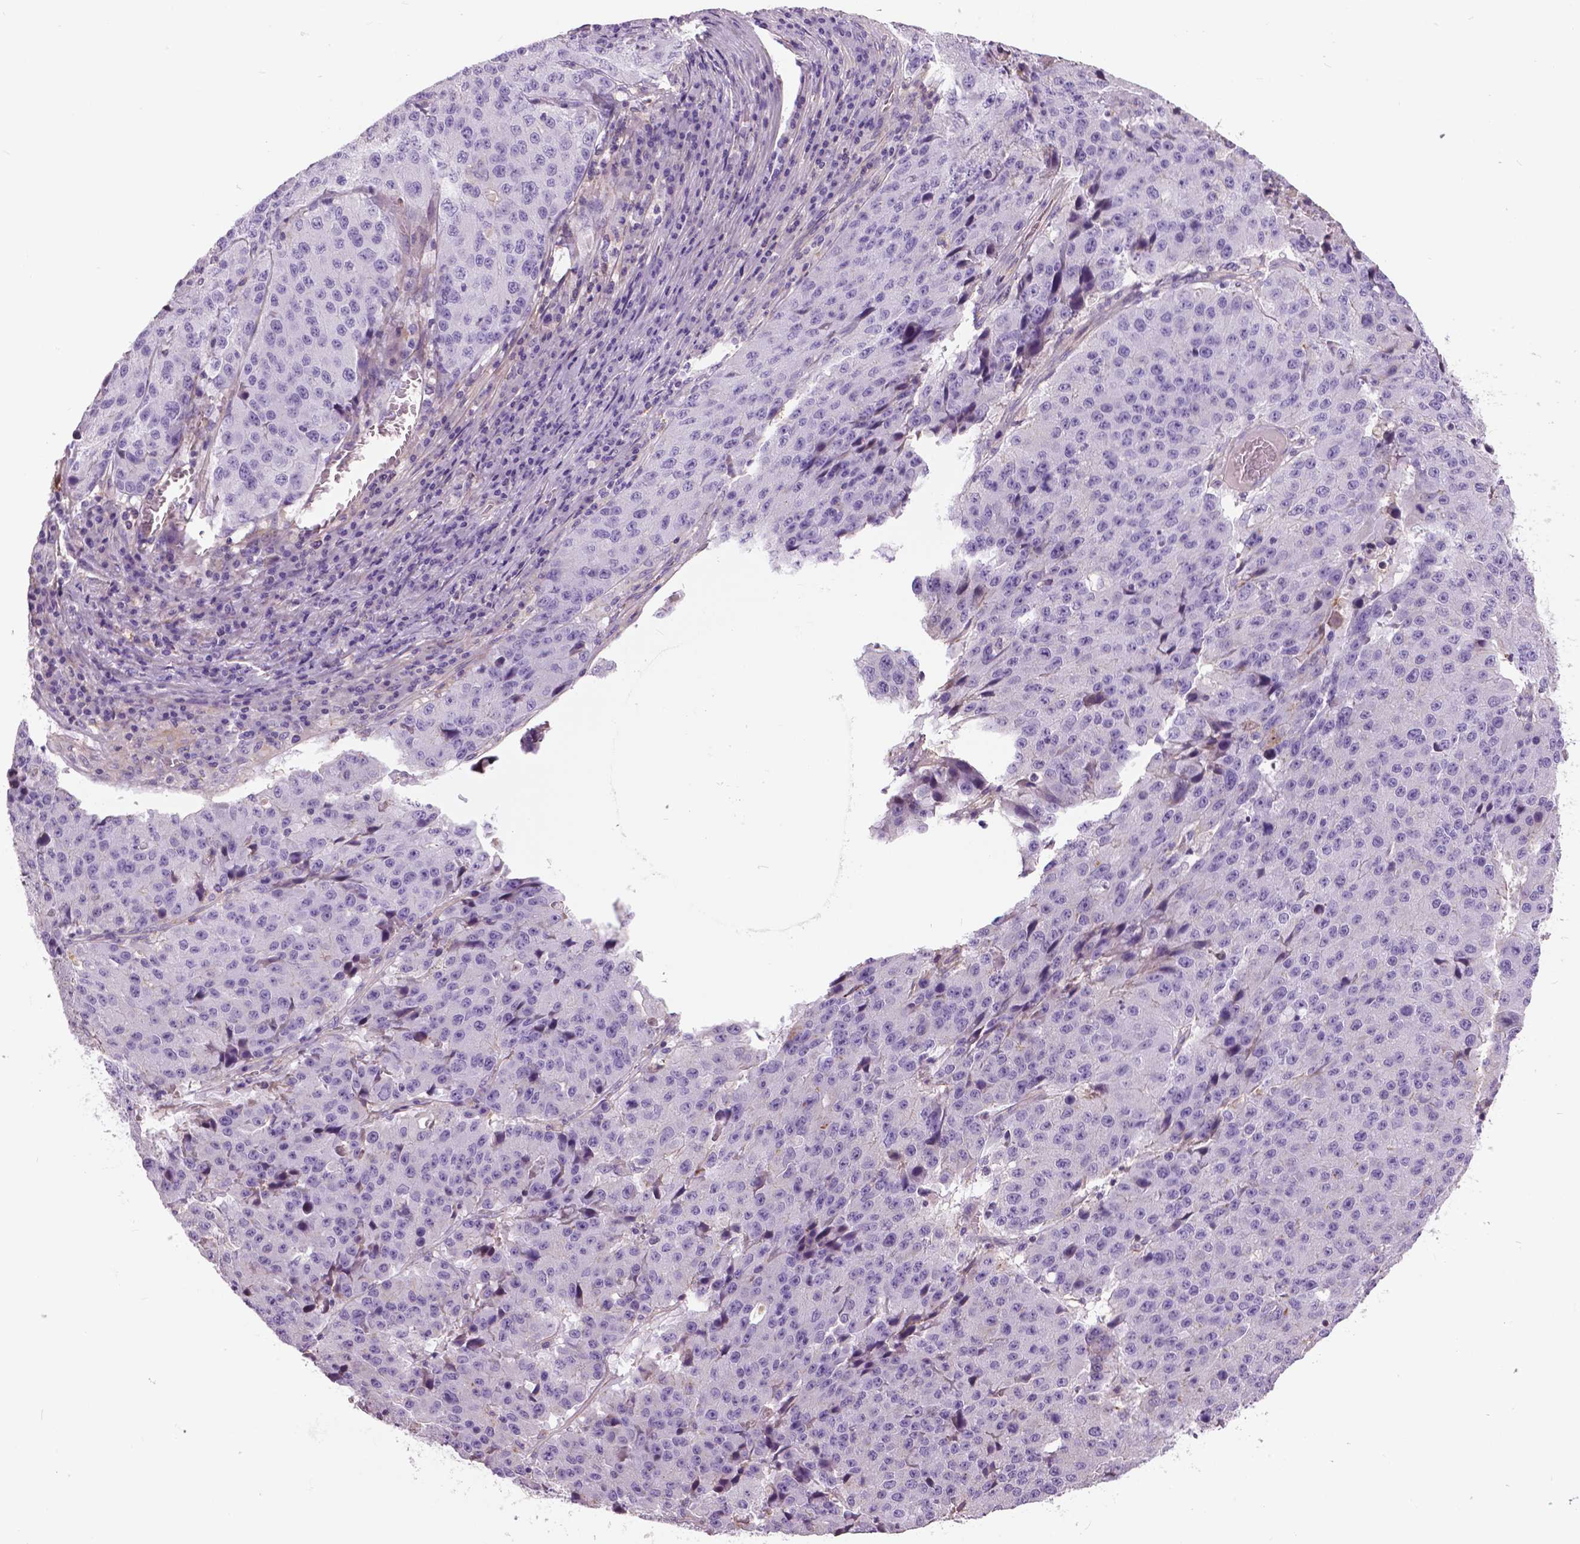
{"staining": {"intensity": "negative", "quantity": "none", "location": "none"}, "tissue": "stomach cancer", "cell_type": "Tumor cells", "image_type": "cancer", "snomed": [{"axis": "morphology", "description": "Adenocarcinoma, NOS"}, {"axis": "topography", "description": "Stomach"}], "caption": "Immunohistochemistry (IHC) of human stomach adenocarcinoma shows no expression in tumor cells. (DAB (3,3'-diaminobenzidine) IHC, high magnification).", "gene": "ANXA13", "patient": {"sex": "male", "age": 71}}